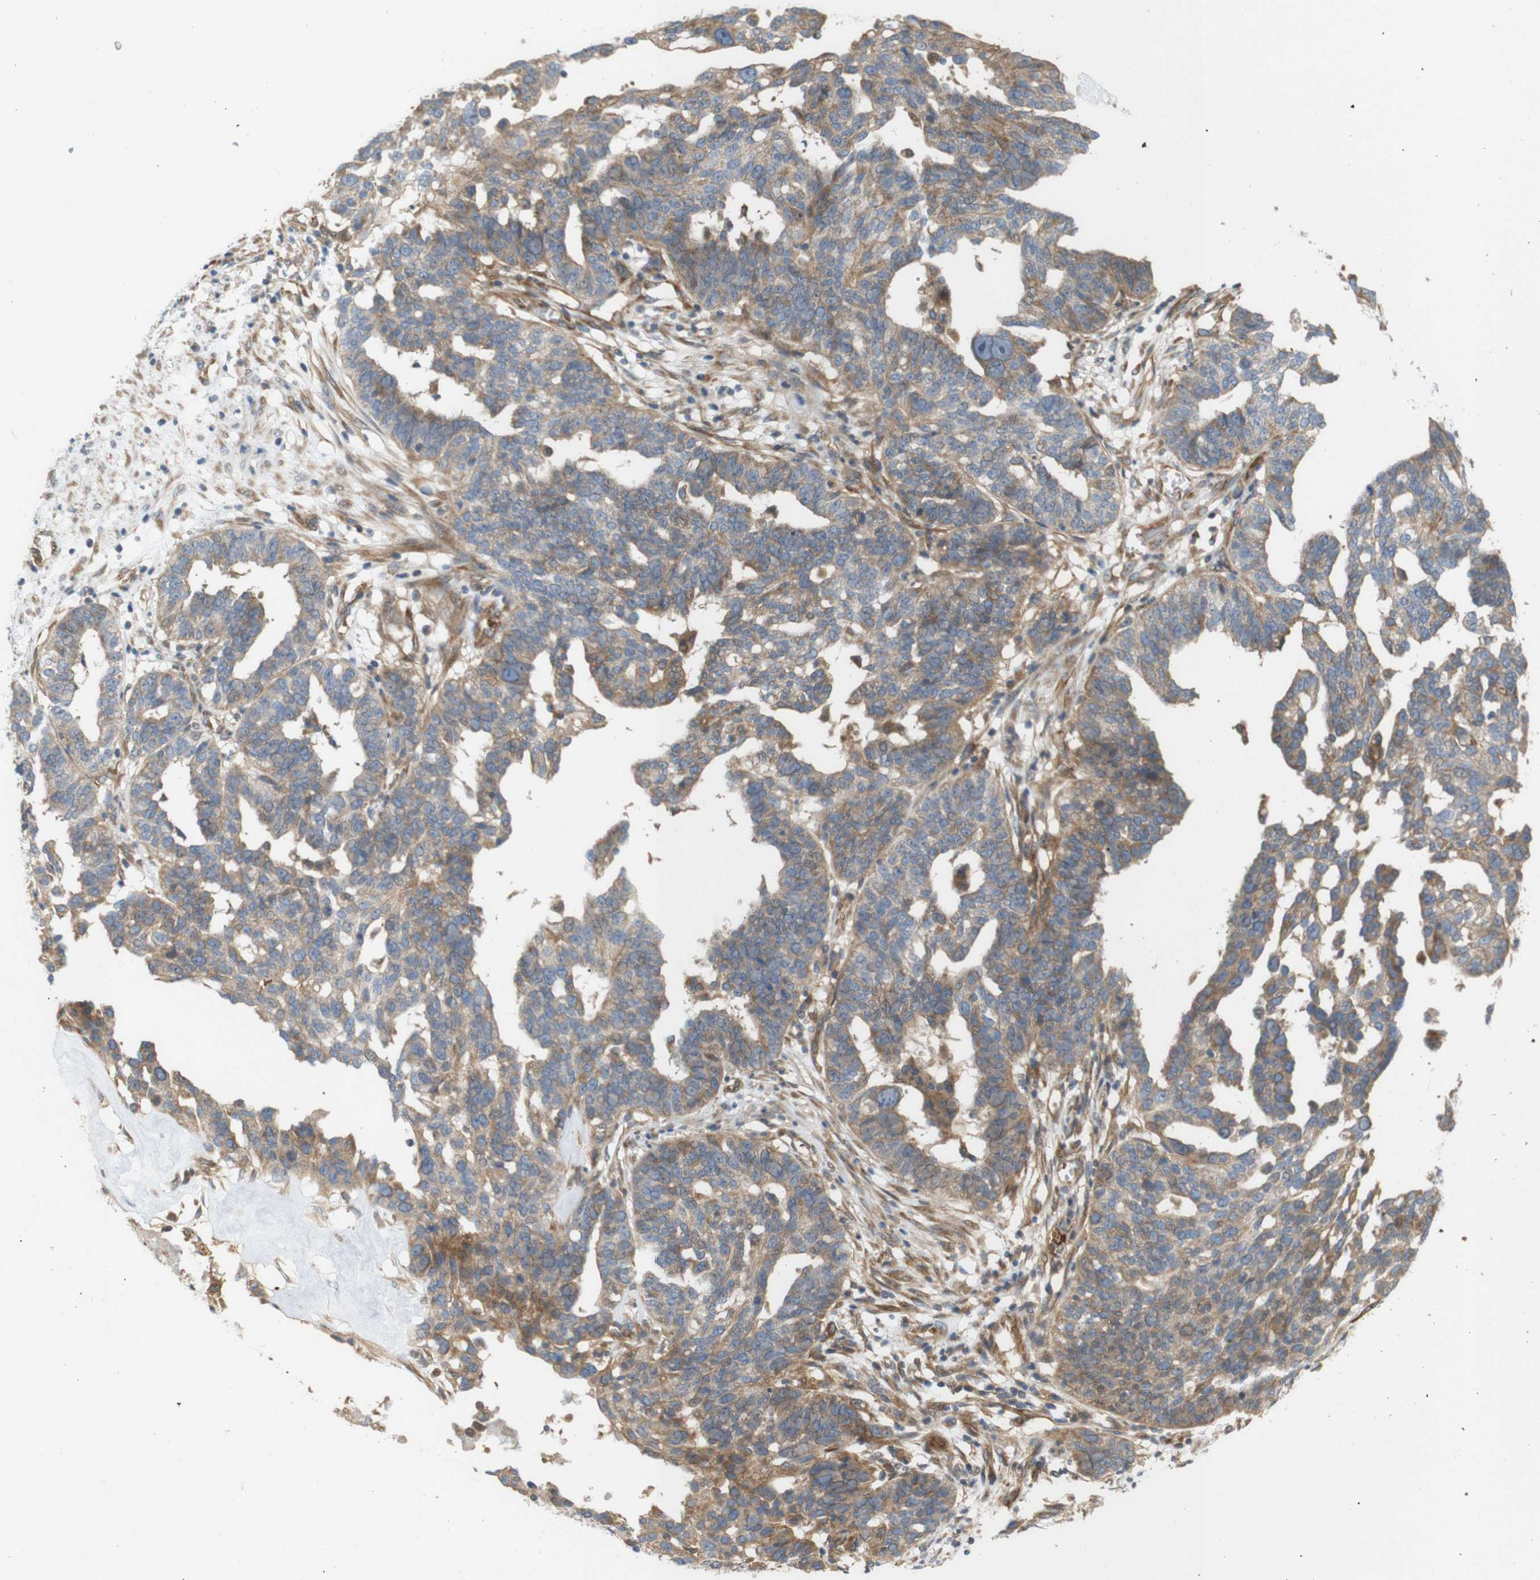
{"staining": {"intensity": "moderate", "quantity": ">75%", "location": "cytoplasmic/membranous"}, "tissue": "ovarian cancer", "cell_type": "Tumor cells", "image_type": "cancer", "snomed": [{"axis": "morphology", "description": "Cystadenocarcinoma, serous, NOS"}, {"axis": "topography", "description": "Ovary"}], "caption": "Serous cystadenocarcinoma (ovarian) stained with a brown dye reveals moderate cytoplasmic/membranous positive staining in about >75% of tumor cells.", "gene": "RPTOR", "patient": {"sex": "female", "age": 59}}